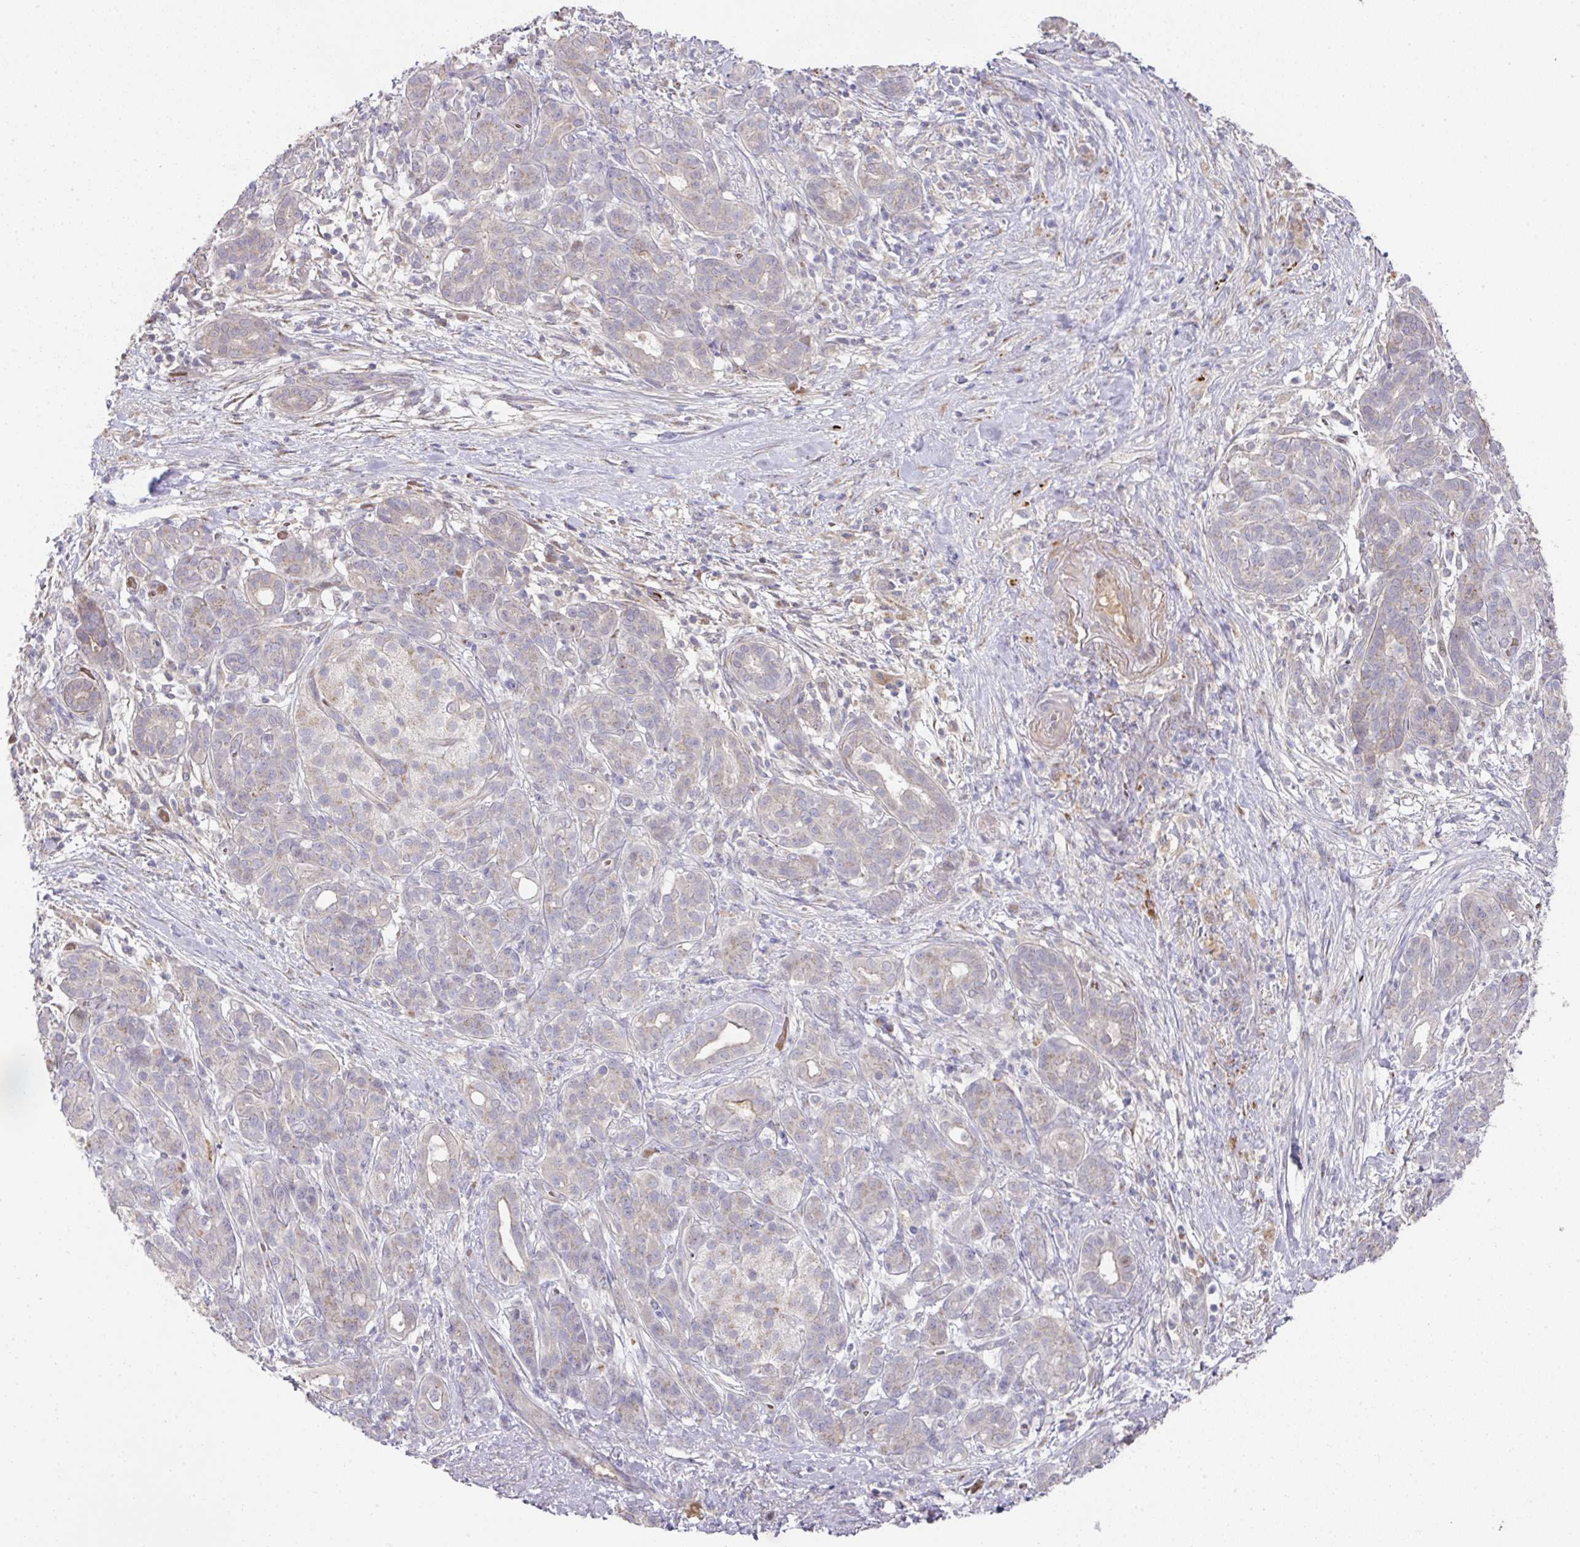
{"staining": {"intensity": "negative", "quantity": "none", "location": "none"}, "tissue": "pancreatic cancer", "cell_type": "Tumor cells", "image_type": "cancer", "snomed": [{"axis": "morphology", "description": "Adenocarcinoma, NOS"}, {"axis": "topography", "description": "Pancreas"}], "caption": "A photomicrograph of human pancreatic cancer (adenocarcinoma) is negative for staining in tumor cells.", "gene": "TARM1", "patient": {"sex": "male", "age": 44}}